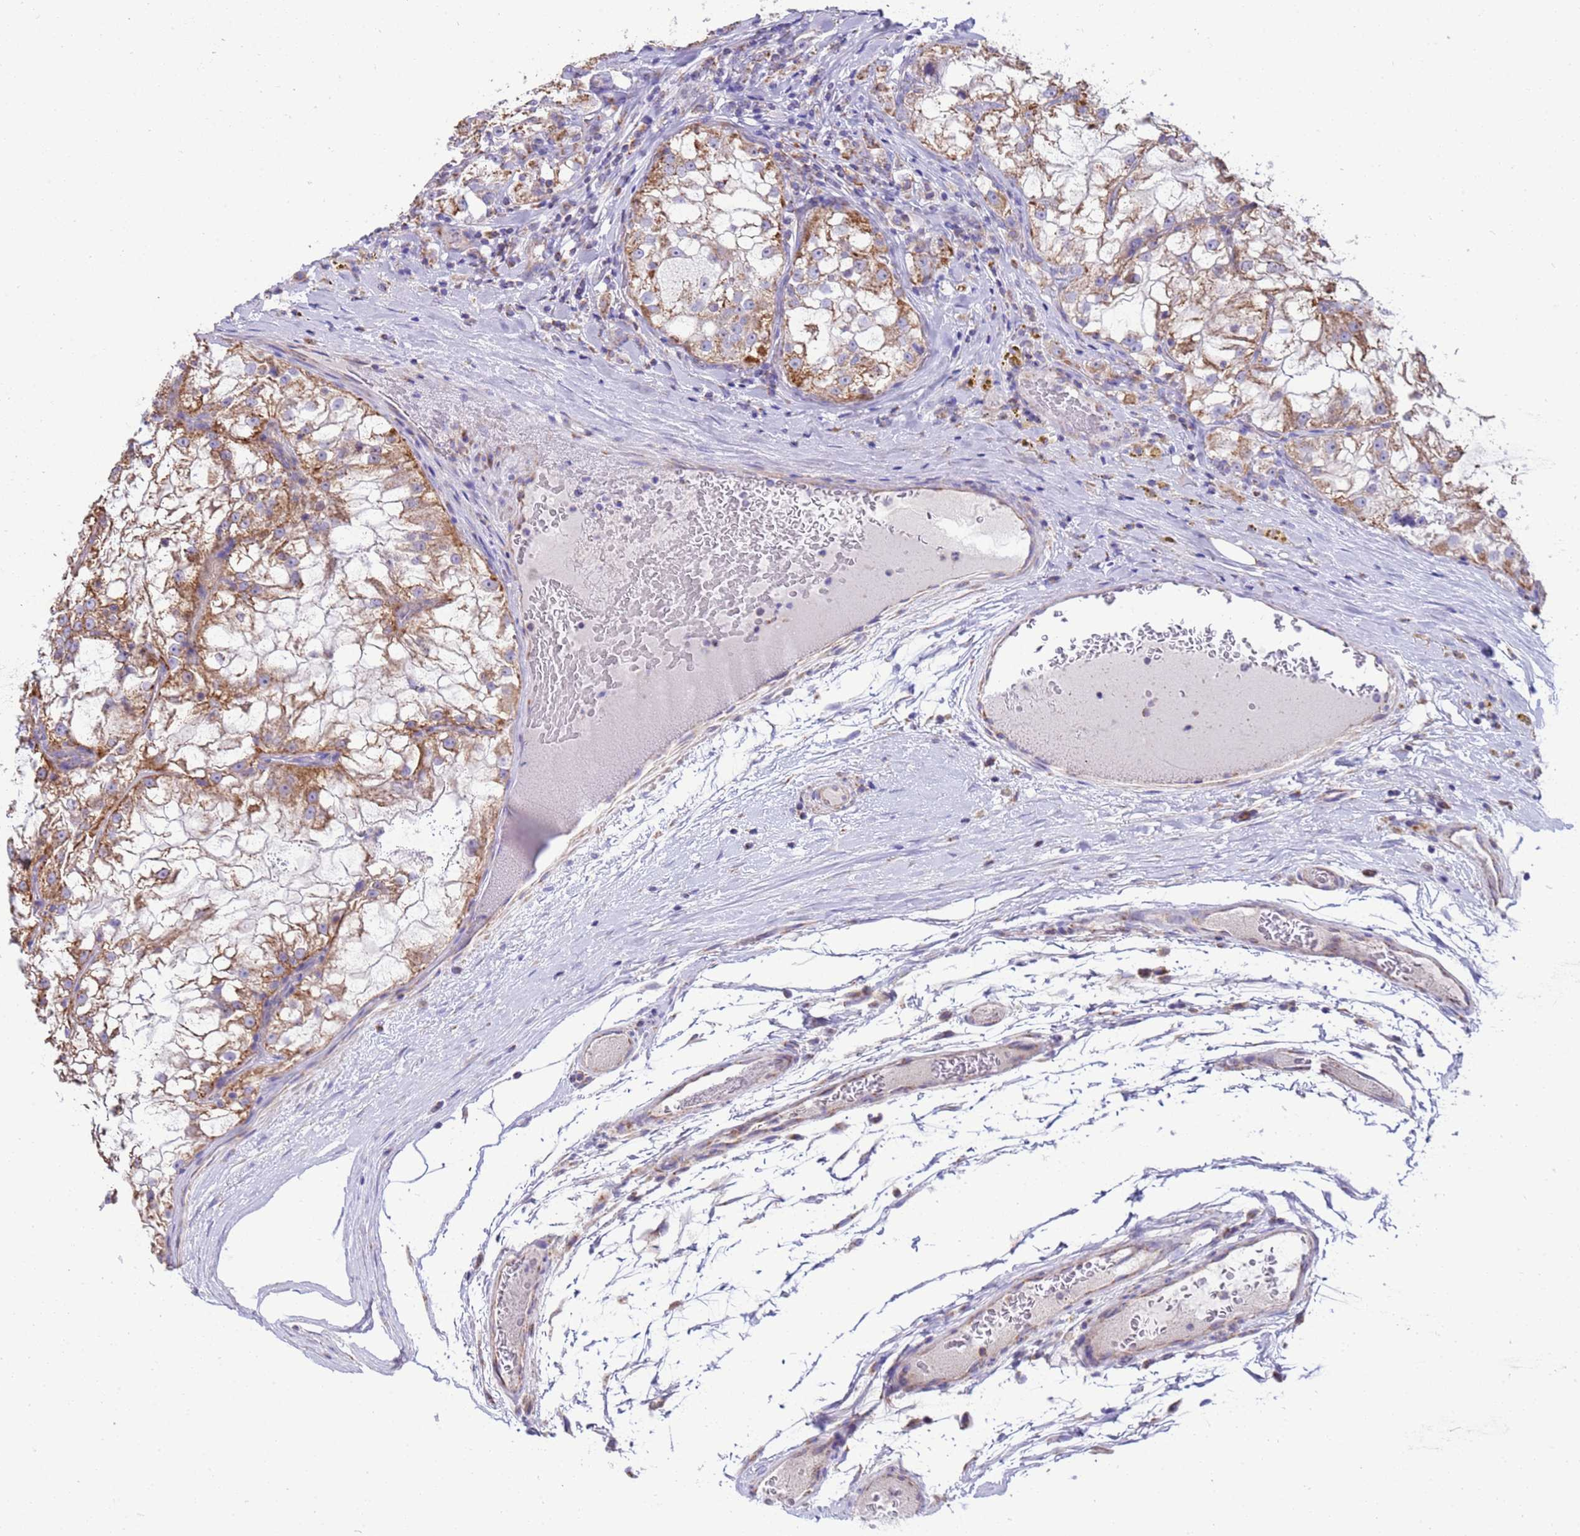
{"staining": {"intensity": "moderate", "quantity": "25%-75%", "location": "cytoplasmic/membranous"}, "tissue": "renal cancer", "cell_type": "Tumor cells", "image_type": "cancer", "snomed": [{"axis": "morphology", "description": "Adenocarcinoma, NOS"}, {"axis": "topography", "description": "Kidney"}], "caption": "IHC (DAB) staining of human renal cancer demonstrates moderate cytoplasmic/membranous protein expression in about 25%-75% of tumor cells. The staining was performed using DAB (3,3'-diaminobenzidine) to visualize the protein expression in brown, while the nuclei were stained in blue with hematoxylin (Magnification: 20x).", "gene": "RNF165", "patient": {"sex": "female", "age": 72}}